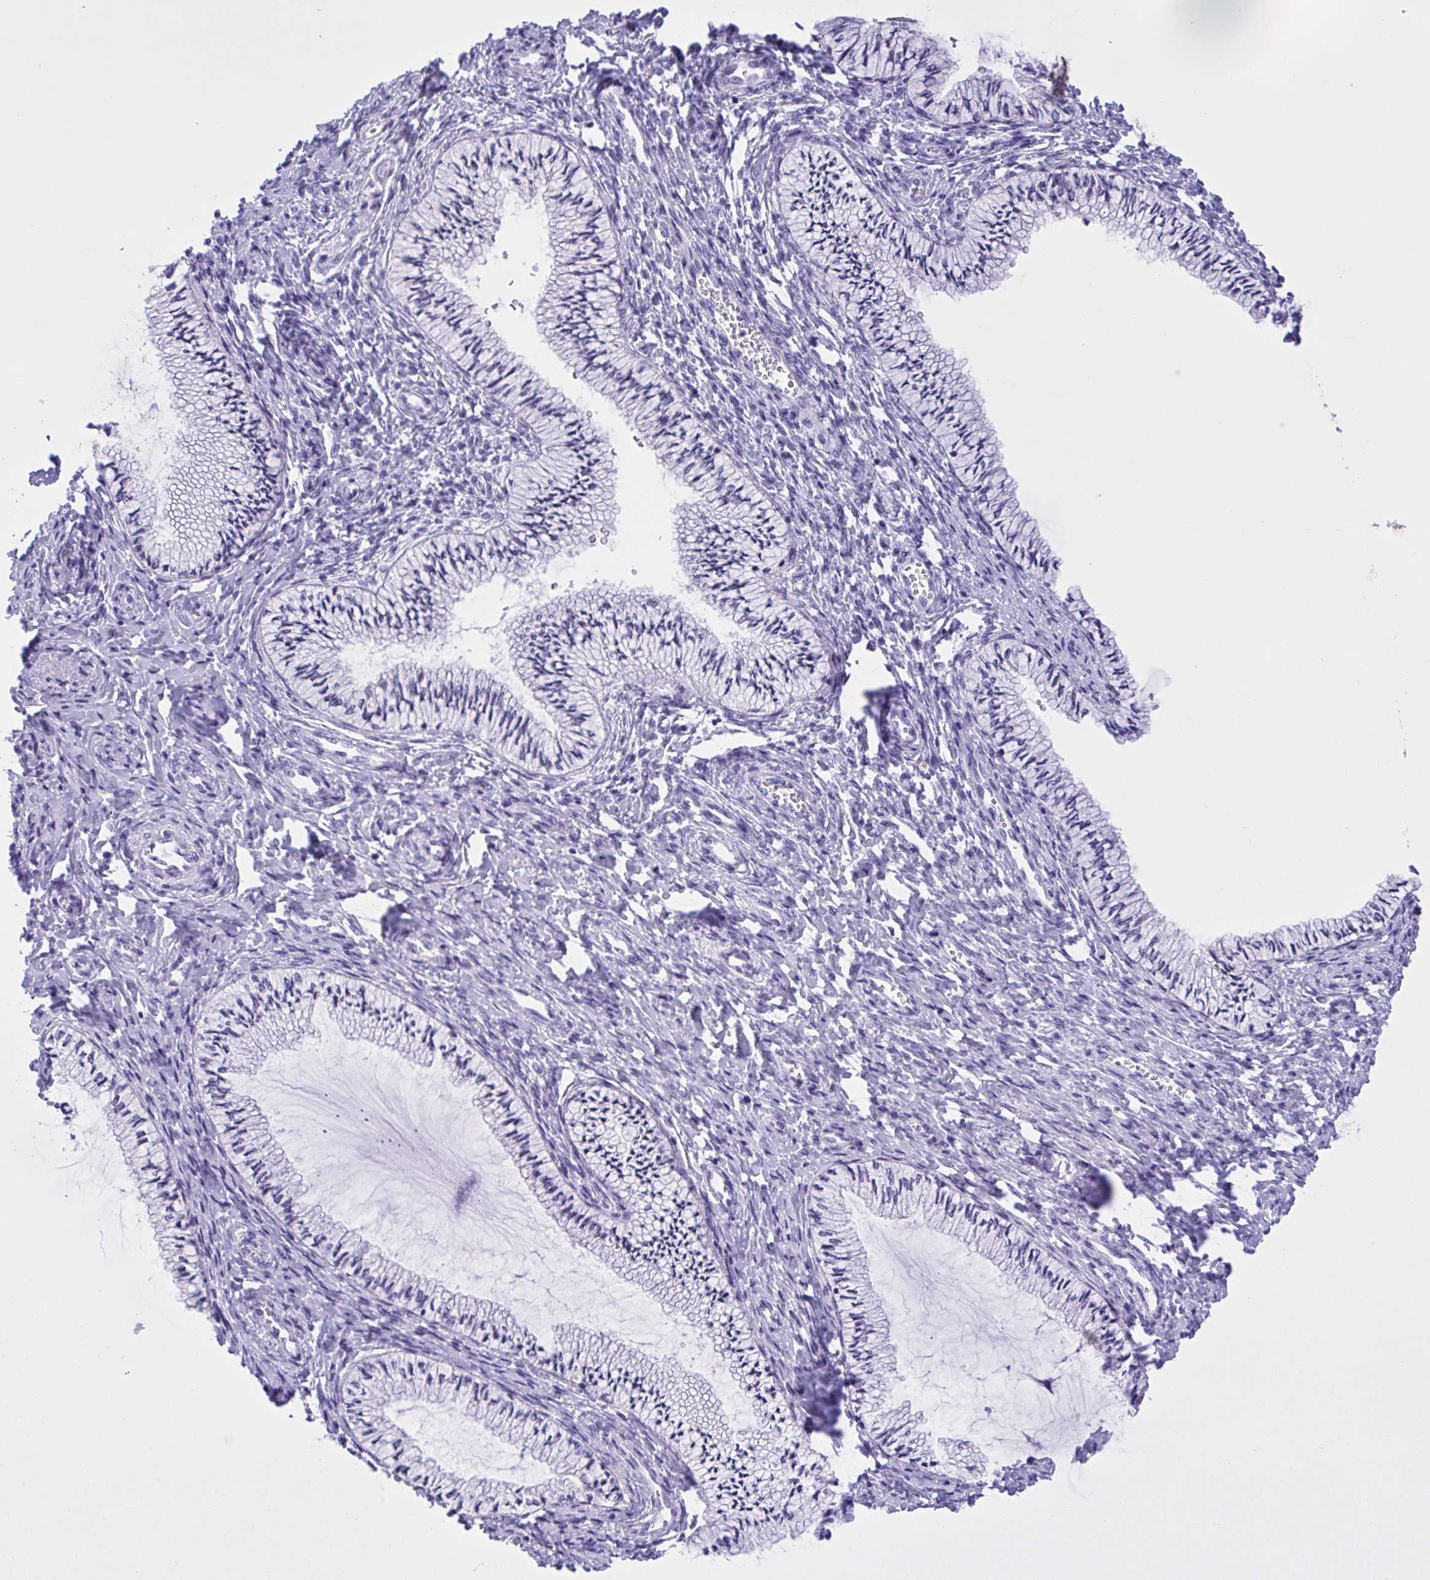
{"staining": {"intensity": "negative", "quantity": "none", "location": "none"}, "tissue": "cervix", "cell_type": "Glandular cells", "image_type": "normal", "snomed": [{"axis": "morphology", "description": "Normal tissue, NOS"}, {"axis": "topography", "description": "Cervix"}], "caption": "The image exhibits no significant expression in glandular cells of cervix.", "gene": "YBX2", "patient": {"sex": "female", "age": 24}}